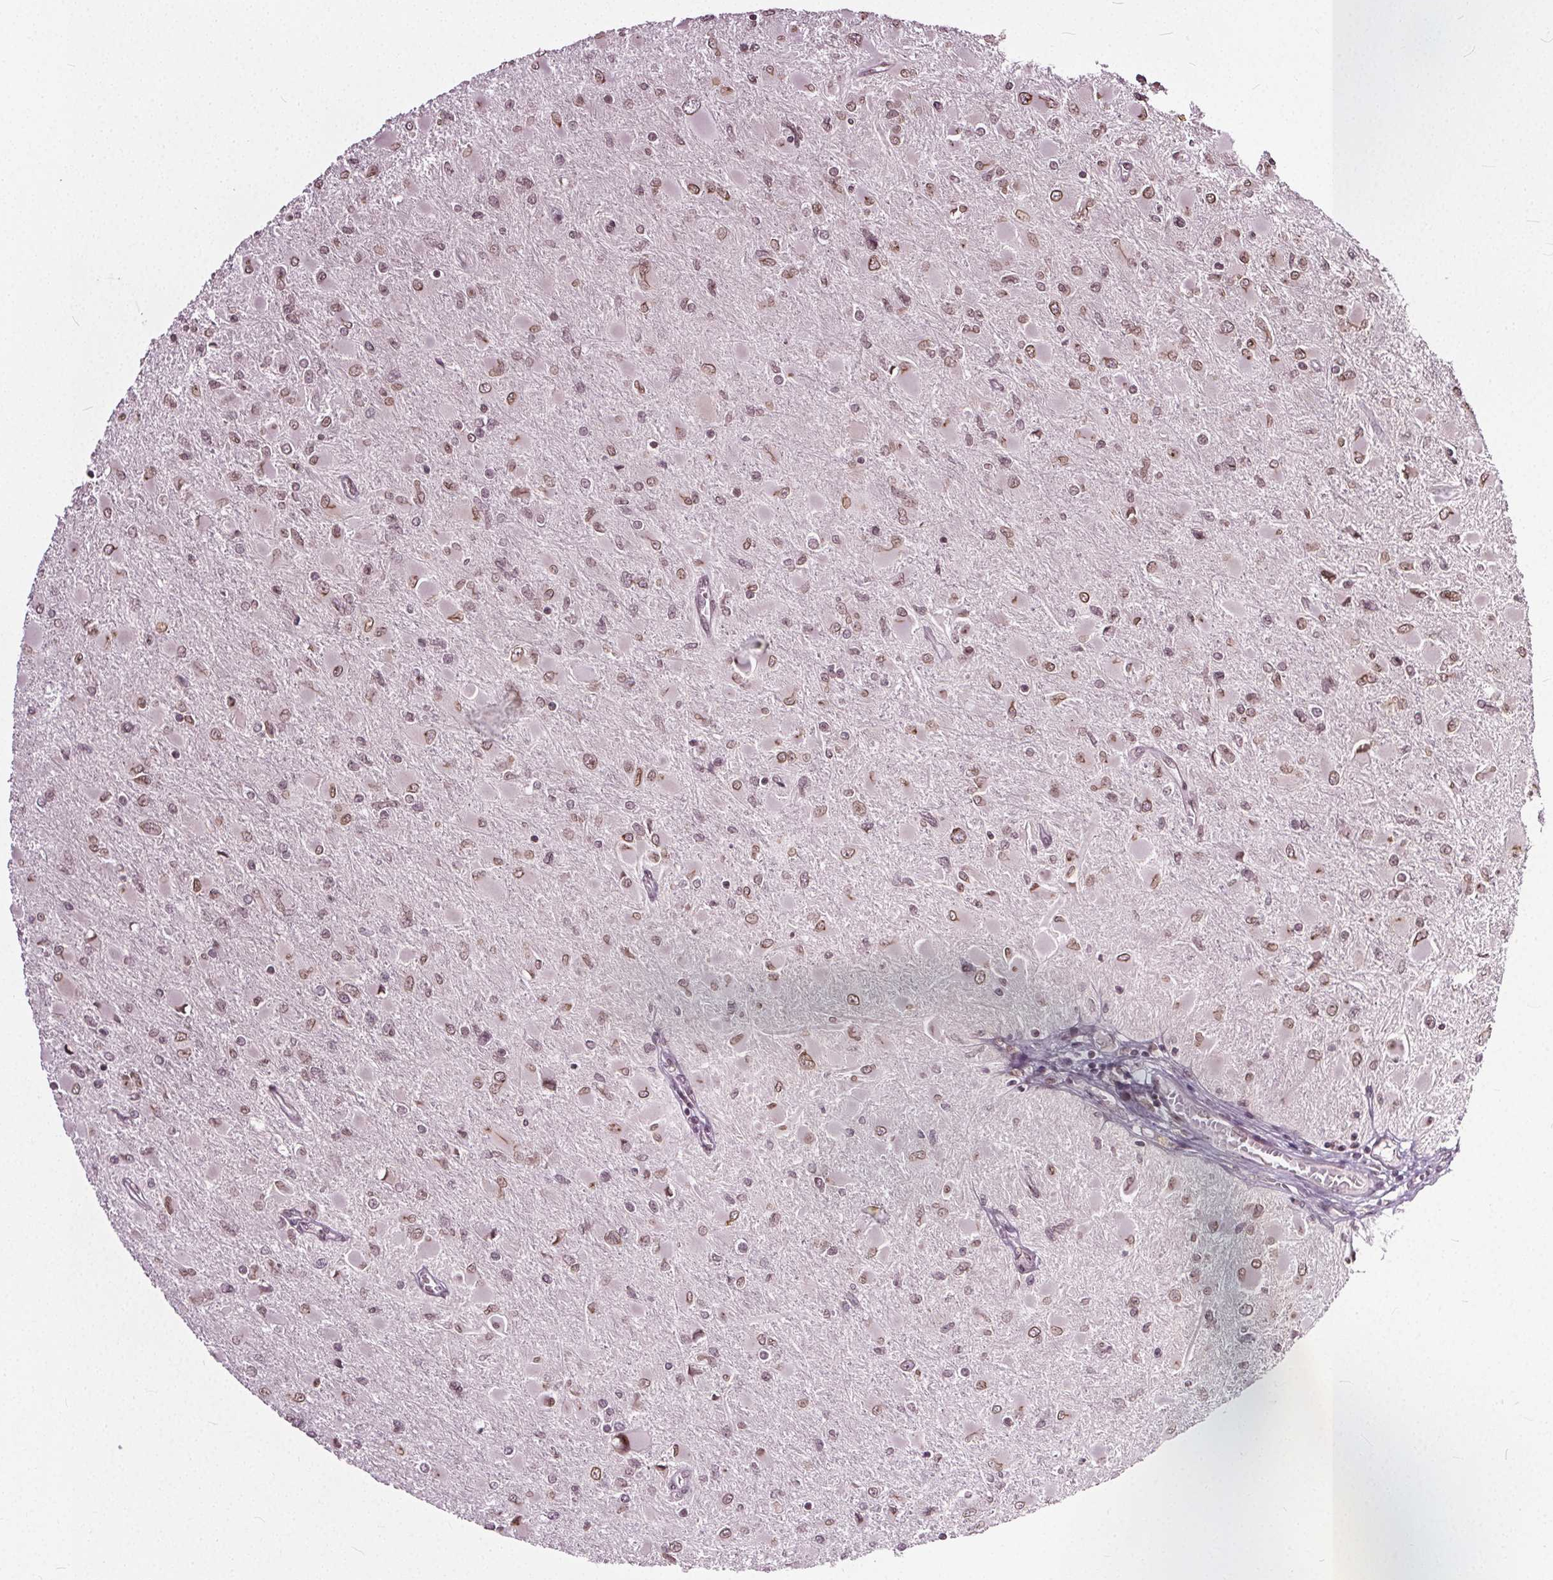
{"staining": {"intensity": "weak", "quantity": ">75%", "location": "nuclear"}, "tissue": "glioma", "cell_type": "Tumor cells", "image_type": "cancer", "snomed": [{"axis": "morphology", "description": "Glioma, malignant, High grade"}, {"axis": "topography", "description": "Cerebral cortex"}], "caption": "This is a photomicrograph of immunohistochemistry staining of glioma, which shows weak positivity in the nuclear of tumor cells.", "gene": "TTC39C", "patient": {"sex": "female", "age": 36}}